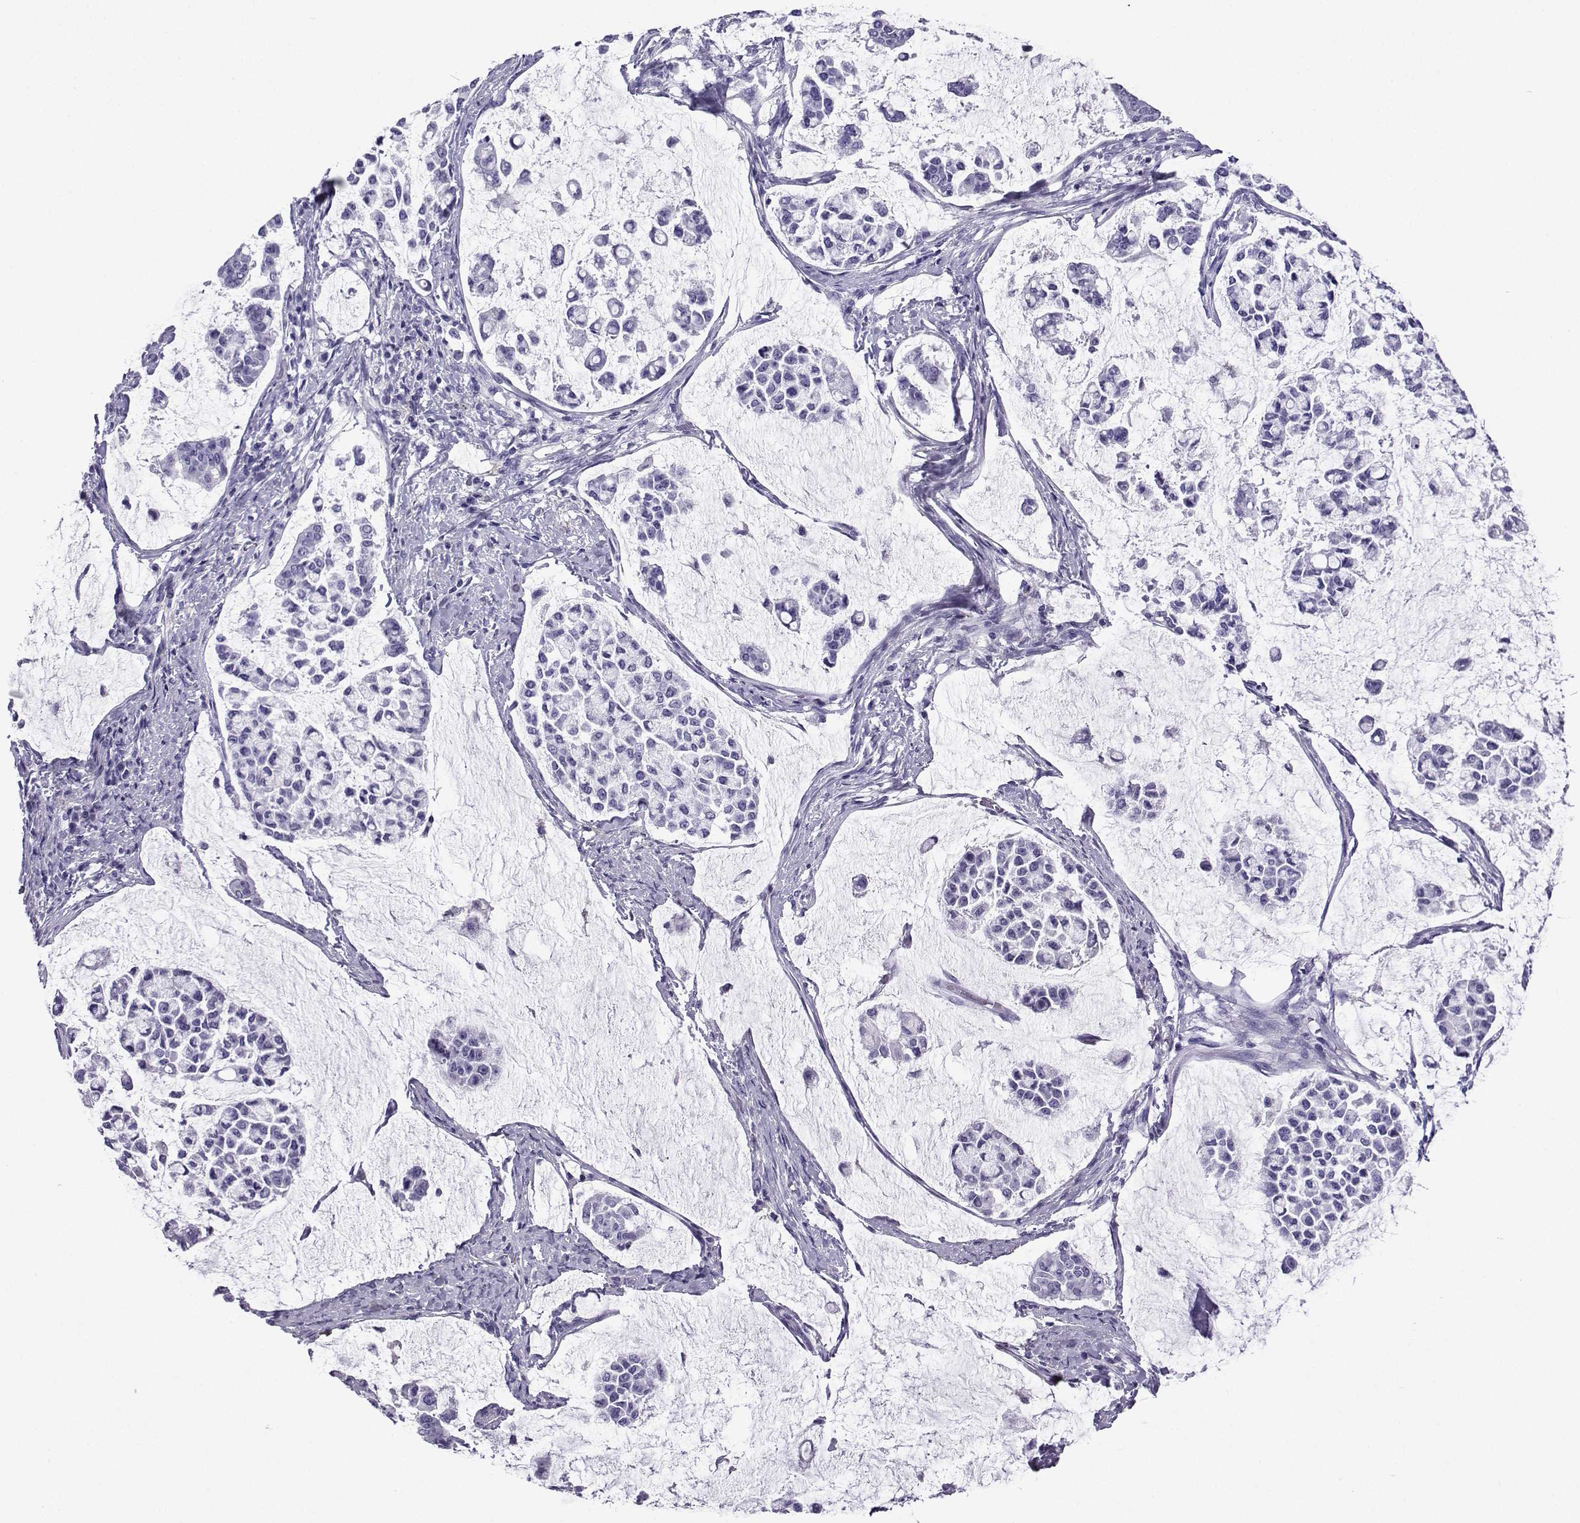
{"staining": {"intensity": "negative", "quantity": "none", "location": "none"}, "tissue": "stomach cancer", "cell_type": "Tumor cells", "image_type": "cancer", "snomed": [{"axis": "morphology", "description": "Adenocarcinoma, NOS"}, {"axis": "topography", "description": "Stomach"}], "caption": "Photomicrograph shows no protein positivity in tumor cells of adenocarcinoma (stomach) tissue.", "gene": "CD109", "patient": {"sex": "male", "age": 82}}